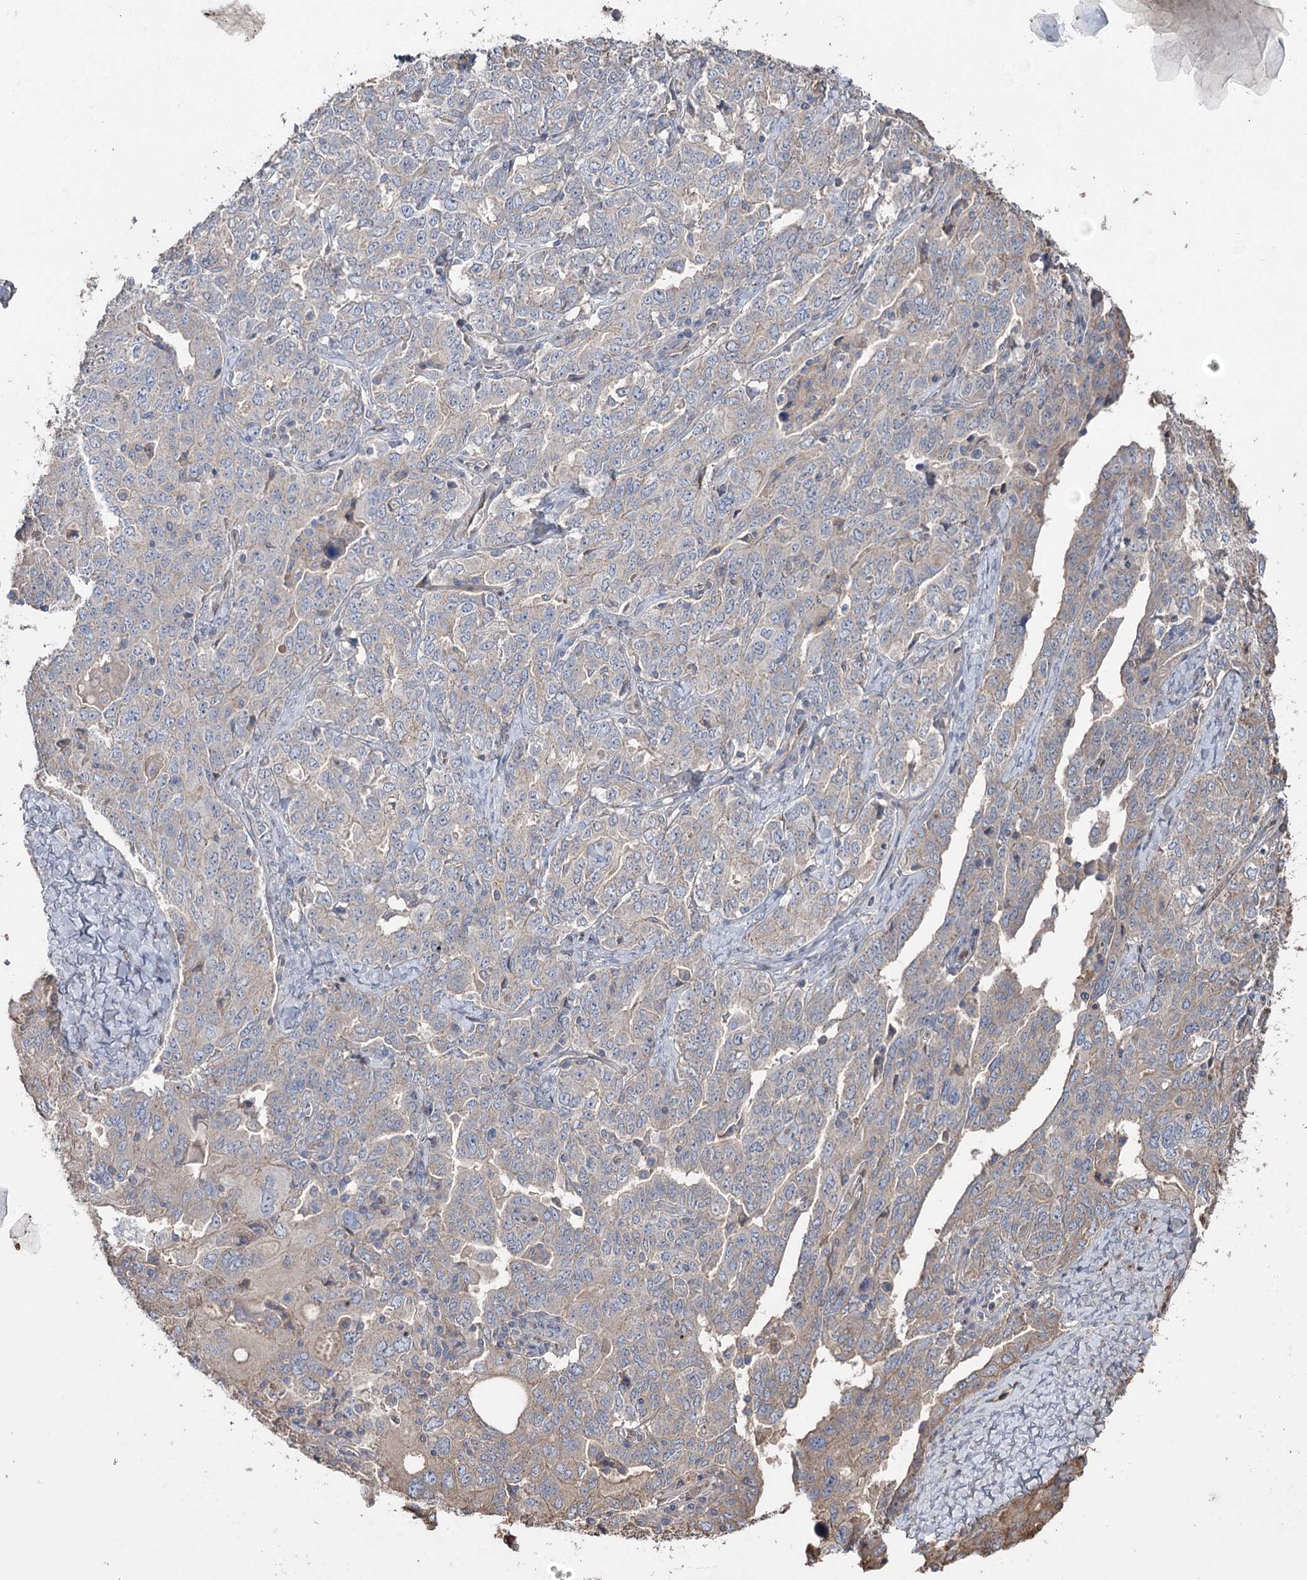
{"staining": {"intensity": "negative", "quantity": "none", "location": "none"}, "tissue": "ovarian cancer", "cell_type": "Tumor cells", "image_type": "cancer", "snomed": [{"axis": "morphology", "description": "Carcinoma, endometroid"}, {"axis": "topography", "description": "Ovary"}], "caption": "Tumor cells are negative for protein expression in human ovarian cancer (endometroid carcinoma).", "gene": "FAM13B", "patient": {"sex": "female", "age": 62}}